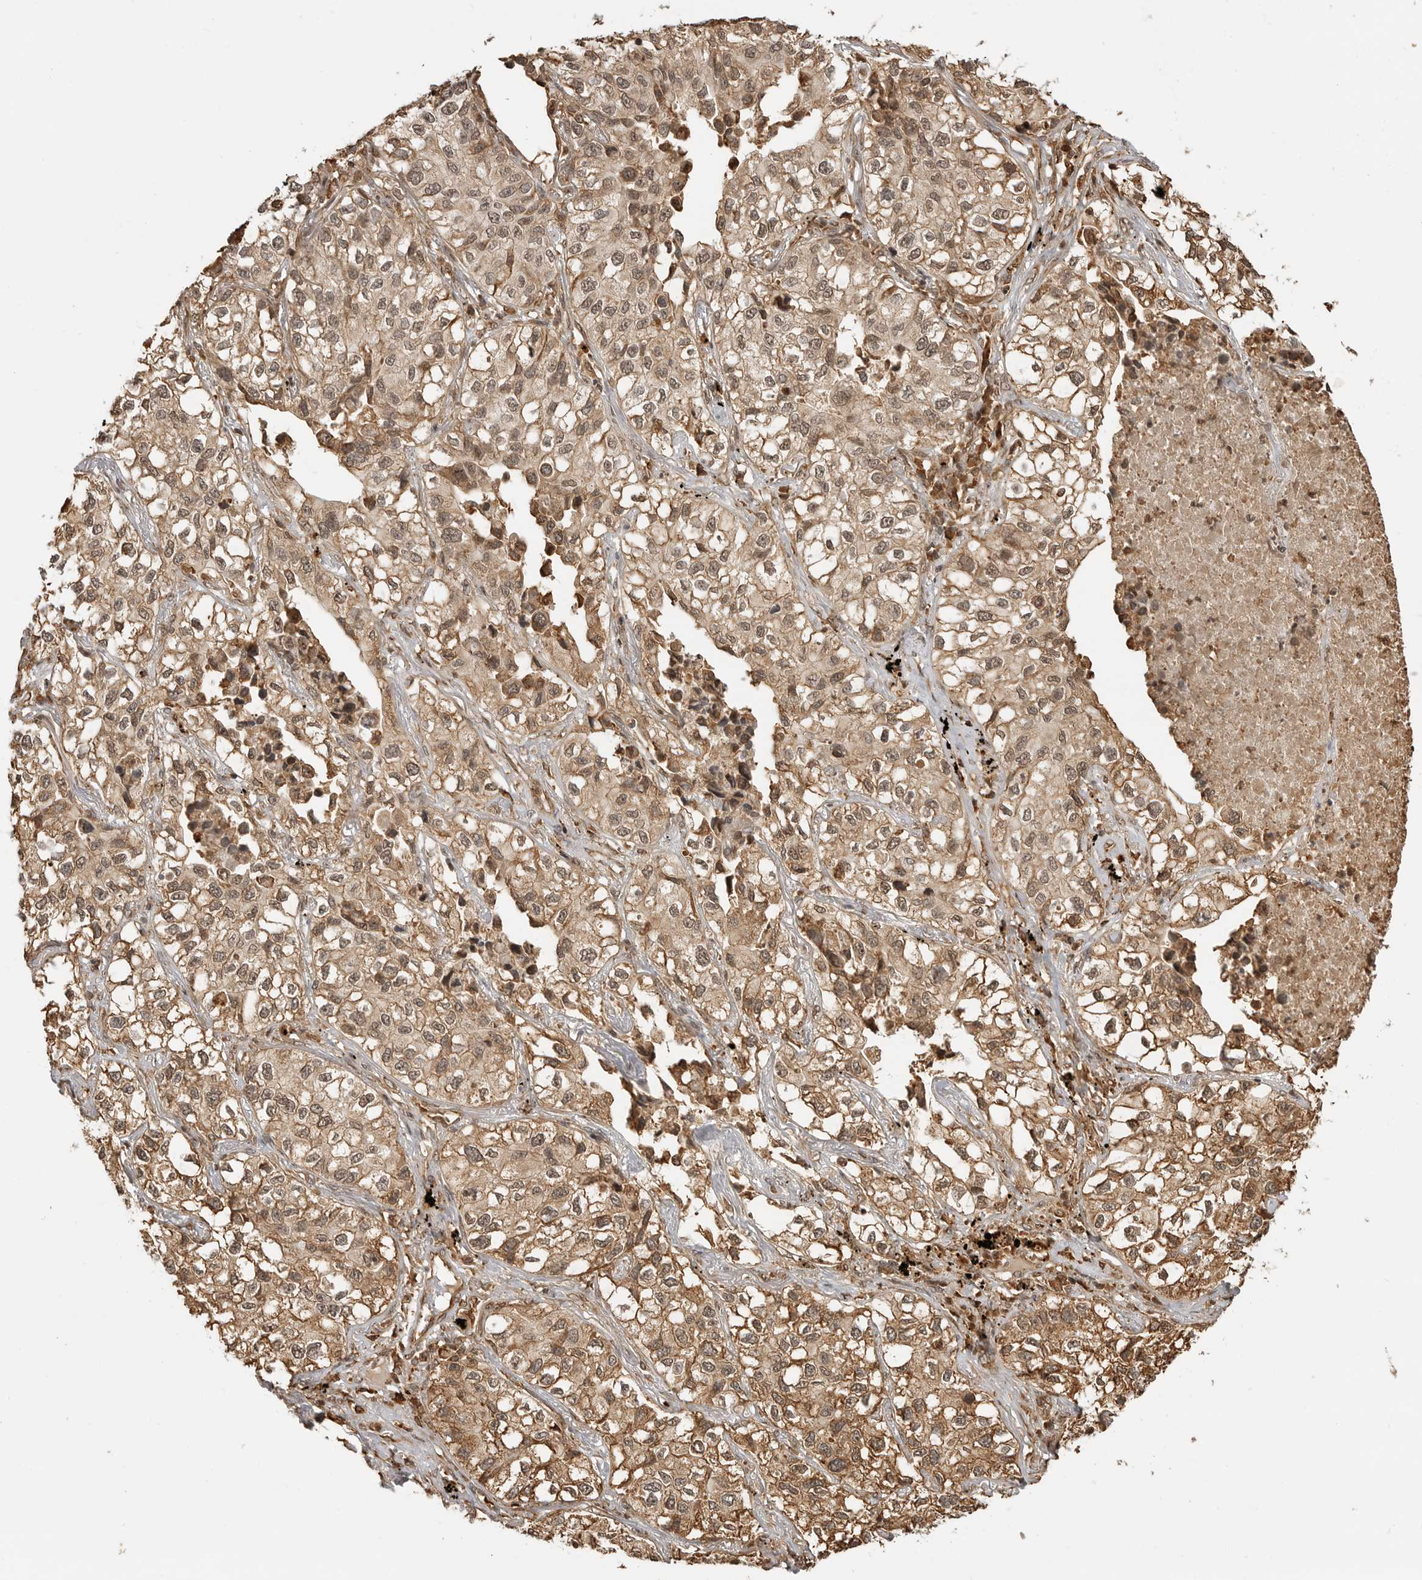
{"staining": {"intensity": "moderate", "quantity": ">75%", "location": "cytoplasmic/membranous,nuclear"}, "tissue": "lung cancer", "cell_type": "Tumor cells", "image_type": "cancer", "snomed": [{"axis": "morphology", "description": "Adenocarcinoma, NOS"}, {"axis": "topography", "description": "Lung"}], "caption": "About >75% of tumor cells in human lung cancer demonstrate moderate cytoplasmic/membranous and nuclear protein expression as visualized by brown immunohistochemical staining.", "gene": "BMP2K", "patient": {"sex": "male", "age": 63}}